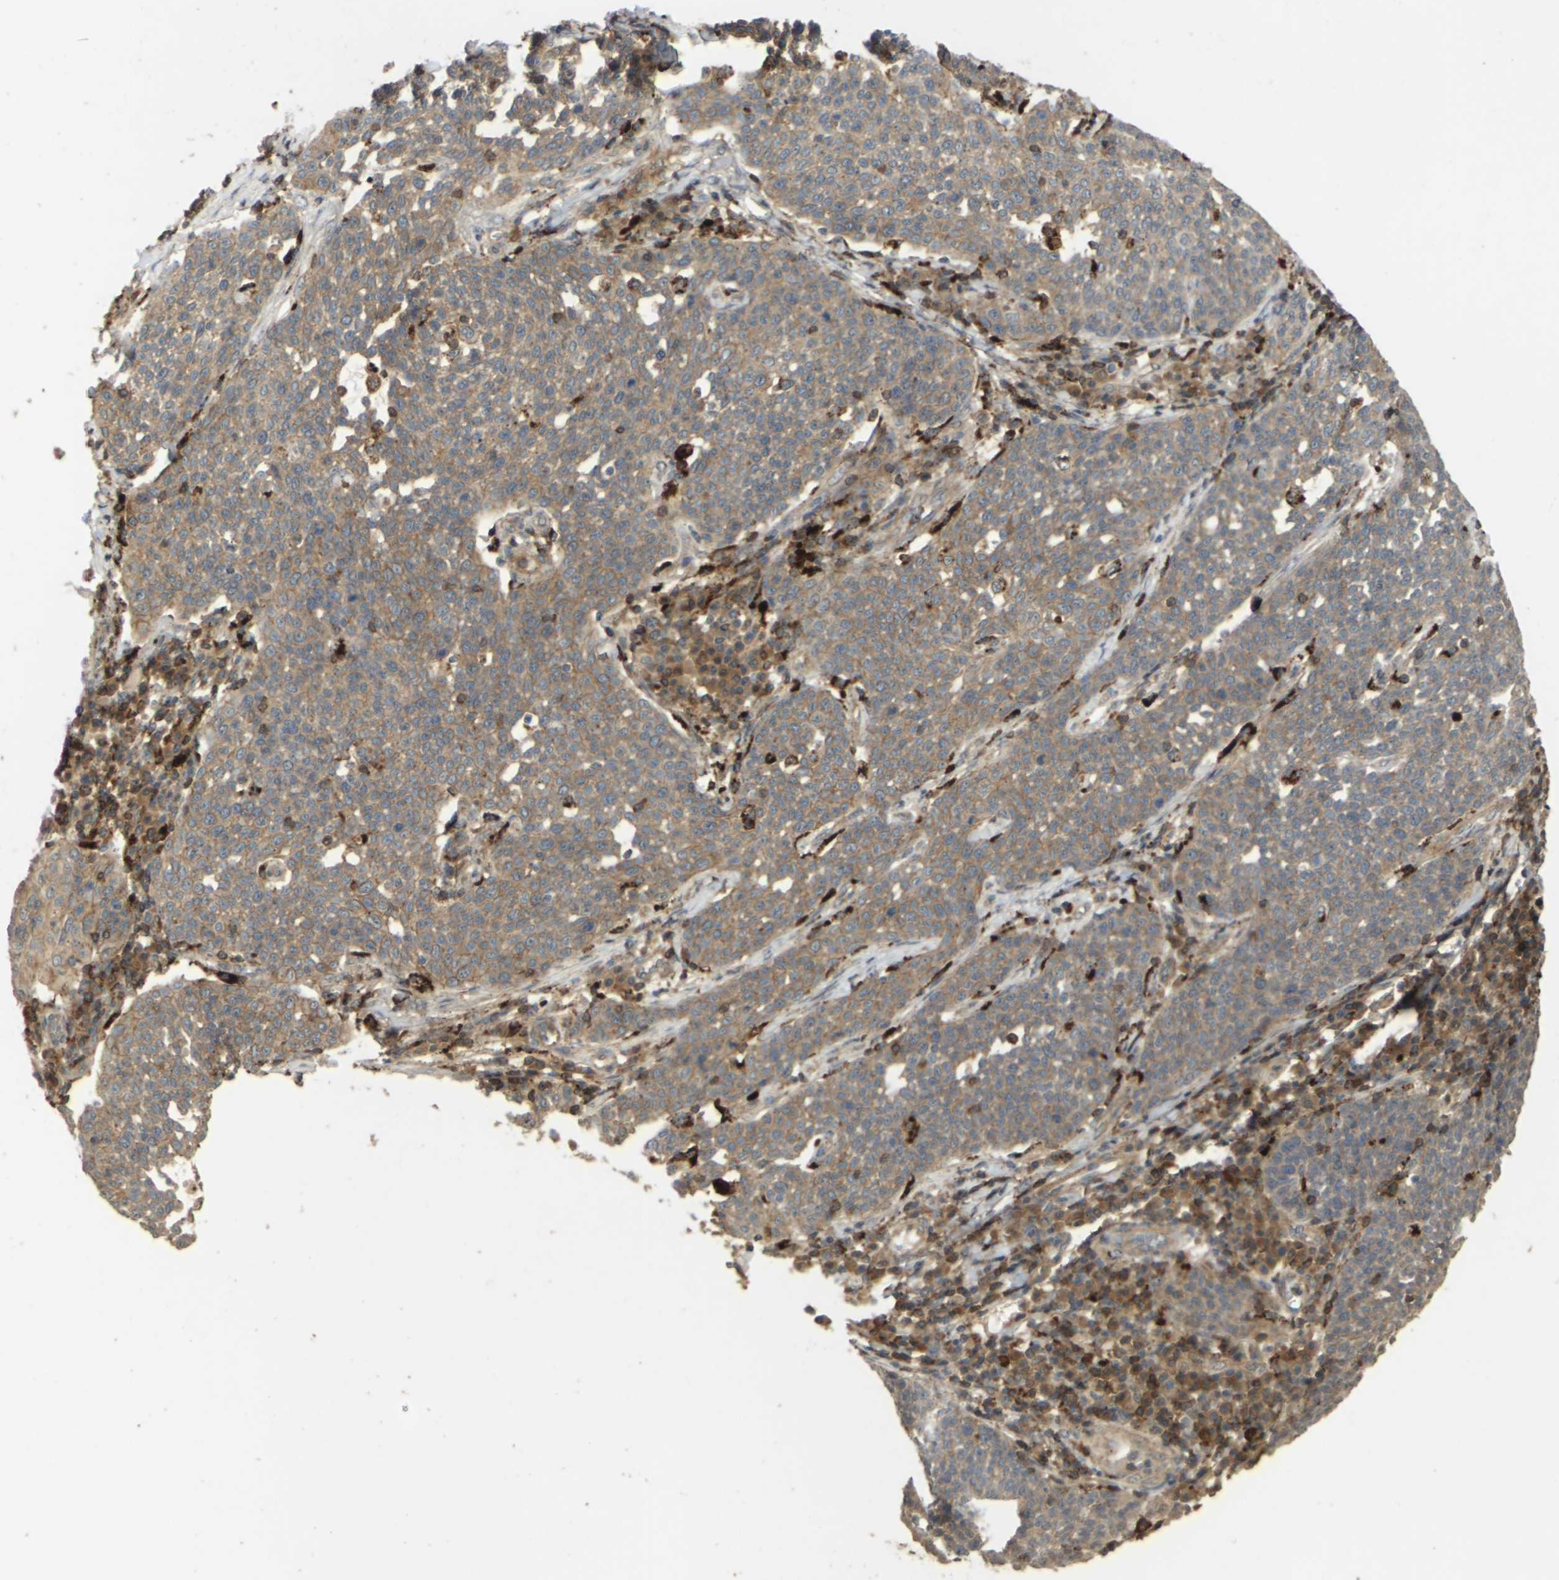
{"staining": {"intensity": "moderate", "quantity": ">75%", "location": "cytoplasmic/membranous"}, "tissue": "cervical cancer", "cell_type": "Tumor cells", "image_type": "cancer", "snomed": [{"axis": "morphology", "description": "Squamous cell carcinoma, NOS"}, {"axis": "topography", "description": "Cervix"}], "caption": "A micrograph showing moderate cytoplasmic/membranous positivity in approximately >75% of tumor cells in squamous cell carcinoma (cervical), as visualized by brown immunohistochemical staining.", "gene": "KSR1", "patient": {"sex": "female", "age": 34}}